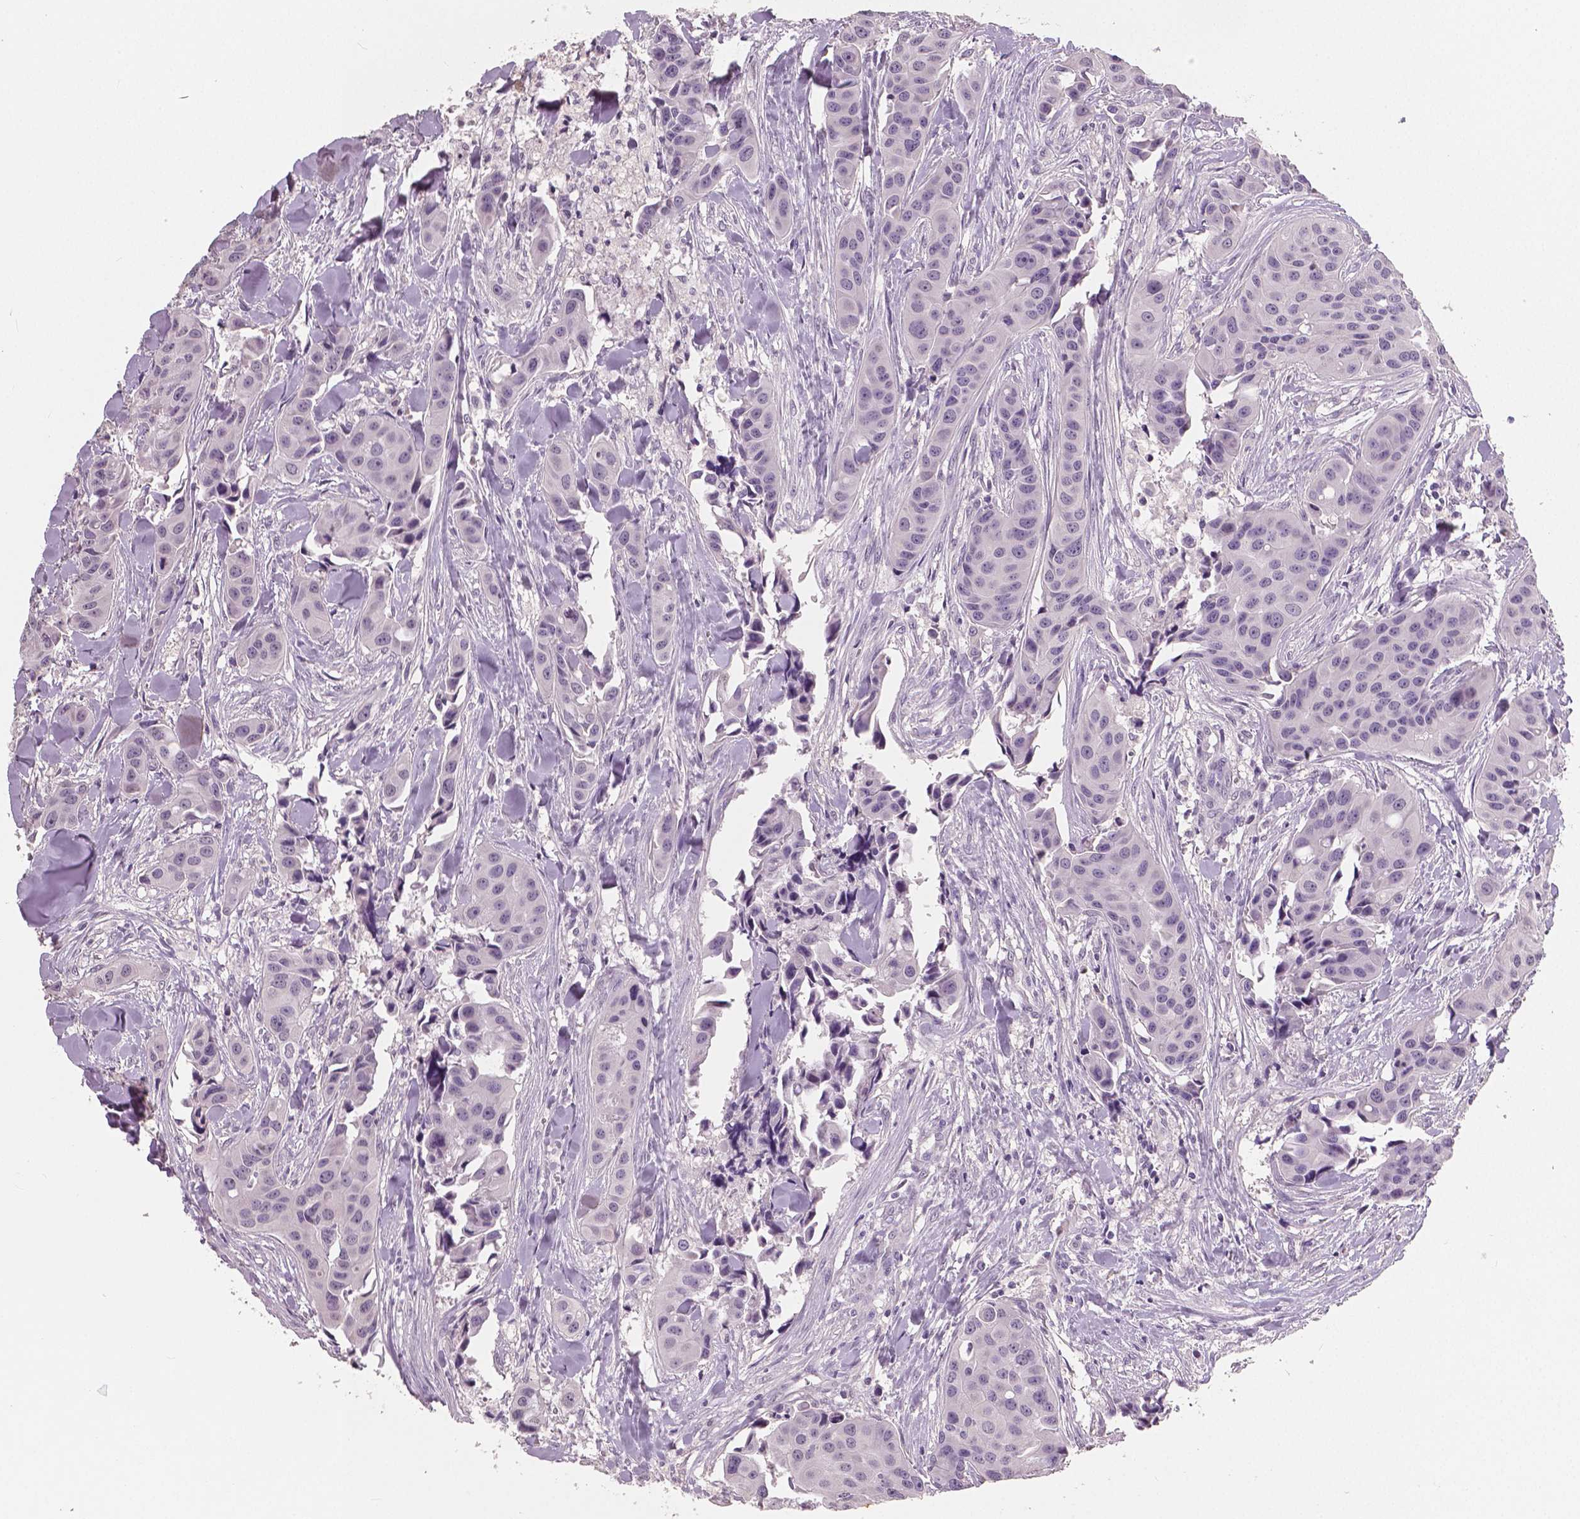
{"staining": {"intensity": "negative", "quantity": "none", "location": "none"}, "tissue": "head and neck cancer", "cell_type": "Tumor cells", "image_type": "cancer", "snomed": [{"axis": "morphology", "description": "Adenocarcinoma, NOS"}, {"axis": "topography", "description": "Head-Neck"}], "caption": "This image is of head and neck cancer (adenocarcinoma) stained with immunohistochemistry to label a protein in brown with the nuclei are counter-stained blue. There is no positivity in tumor cells. (Brightfield microscopy of DAB immunohistochemistry (IHC) at high magnification).", "gene": "NECAB1", "patient": {"sex": "male", "age": 76}}